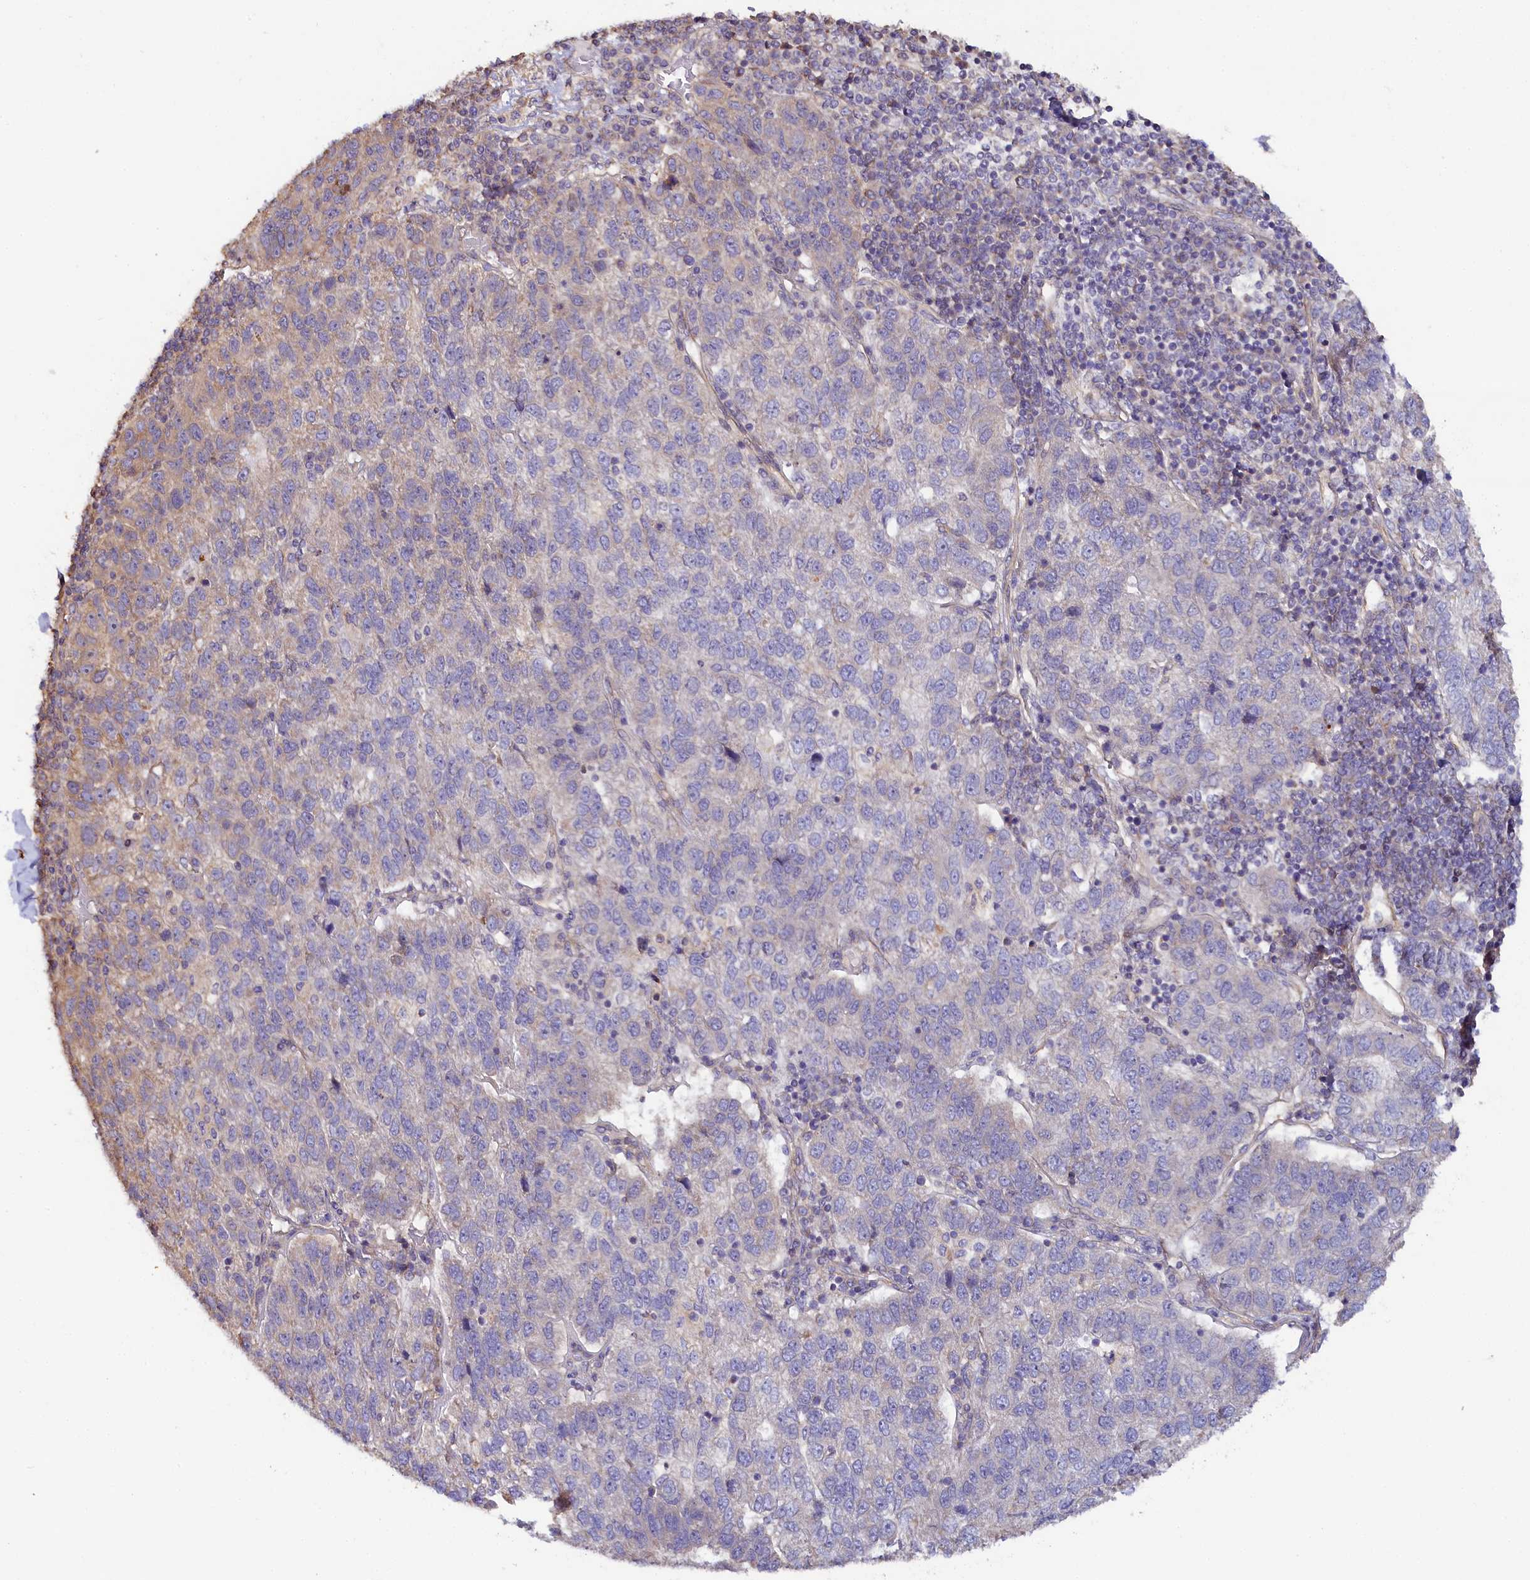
{"staining": {"intensity": "weak", "quantity": "<25%", "location": "cytoplasmic/membranous"}, "tissue": "pancreatic cancer", "cell_type": "Tumor cells", "image_type": "cancer", "snomed": [{"axis": "morphology", "description": "Adenocarcinoma, NOS"}, {"axis": "topography", "description": "Pancreas"}], "caption": "Pancreatic cancer (adenocarcinoma) was stained to show a protein in brown. There is no significant staining in tumor cells. The staining is performed using DAB (3,3'-diaminobenzidine) brown chromogen with nuclei counter-stained in using hematoxylin.", "gene": "KATNB1", "patient": {"sex": "female", "age": 61}}